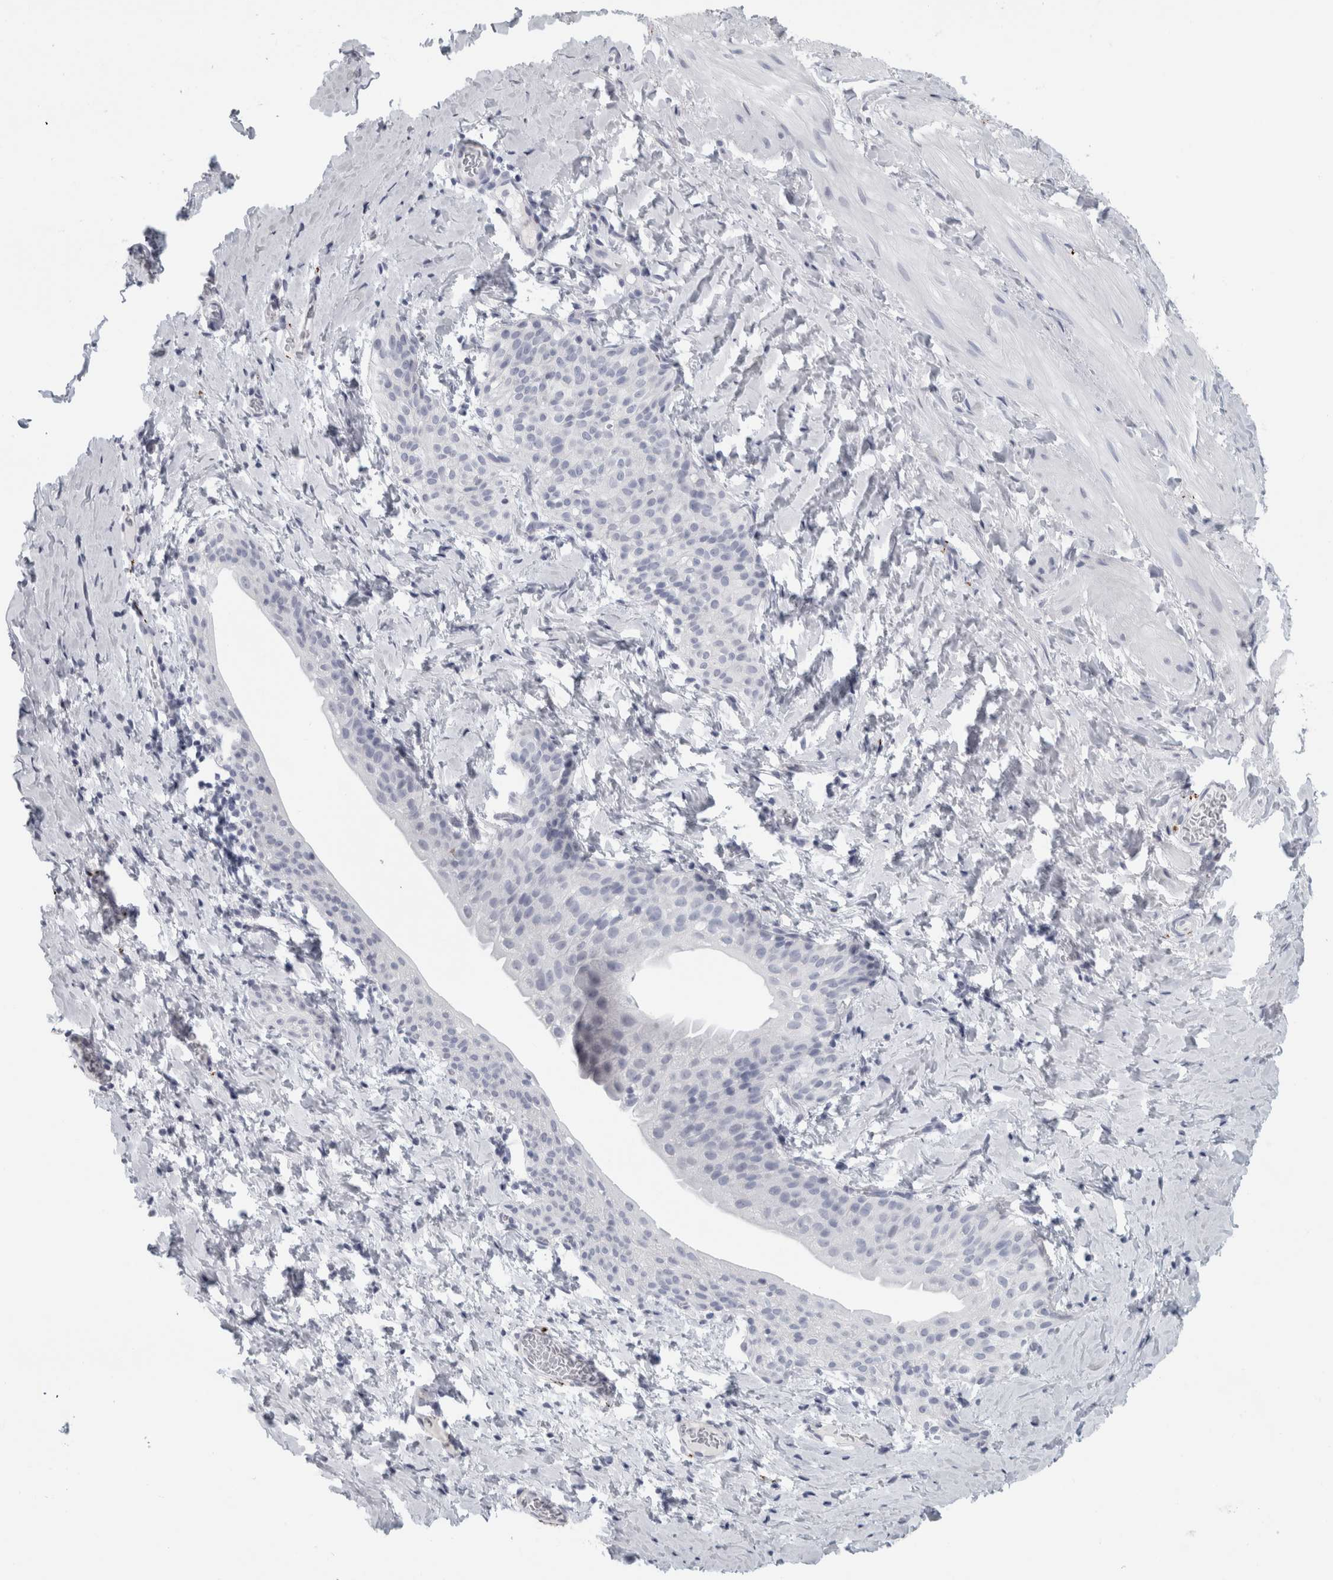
{"staining": {"intensity": "negative", "quantity": "none", "location": "none"}, "tissue": "smooth muscle", "cell_type": "Smooth muscle cells", "image_type": "normal", "snomed": [{"axis": "morphology", "description": "Normal tissue, NOS"}, {"axis": "topography", "description": "Smooth muscle"}], "caption": "DAB immunohistochemical staining of unremarkable human smooth muscle reveals no significant positivity in smooth muscle cells.", "gene": "CPE", "patient": {"sex": "male", "age": 16}}